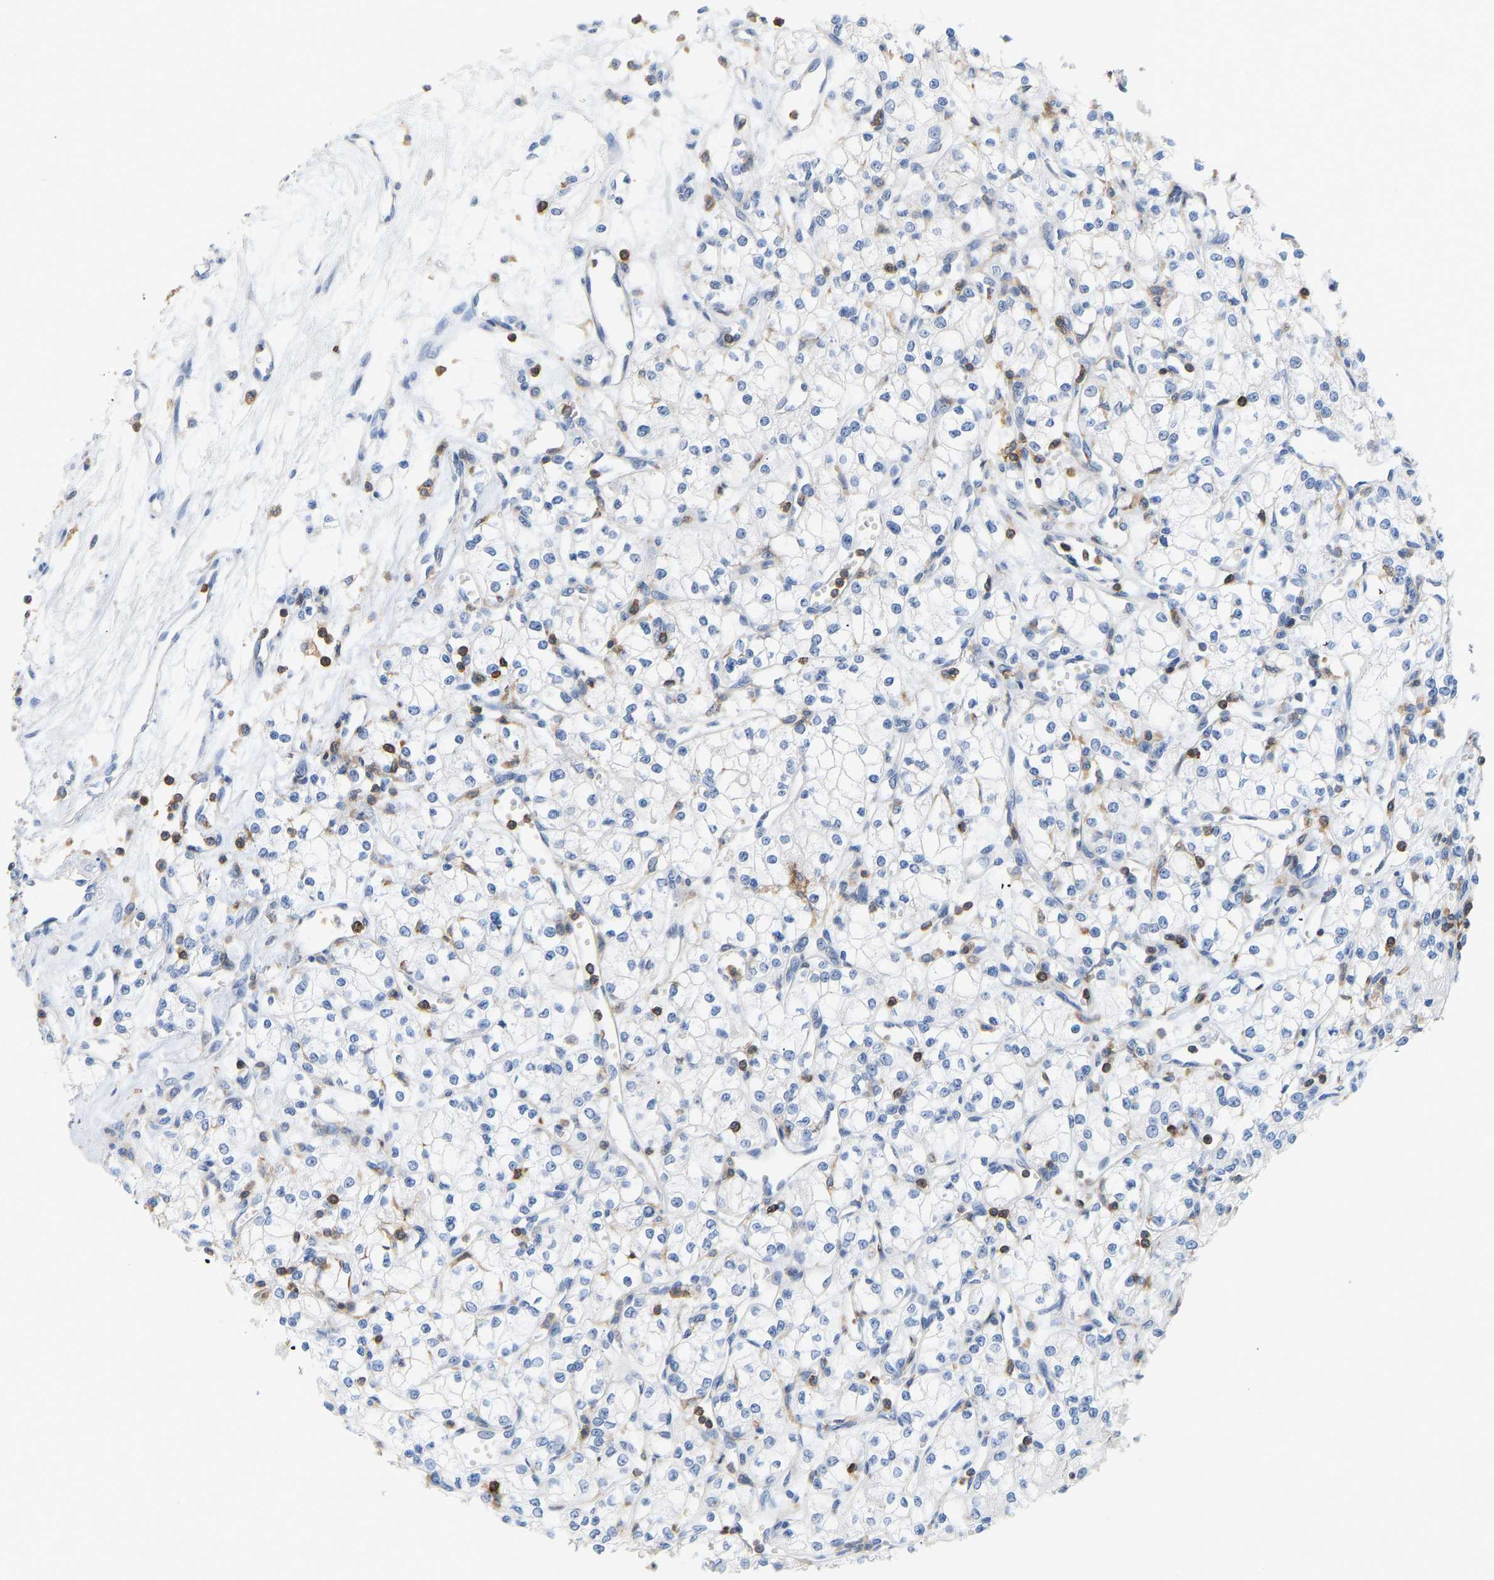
{"staining": {"intensity": "negative", "quantity": "none", "location": "none"}, "tissue": "renal cancer", "cell_type": "Tumor cells", "image_type": "cancer", "snomed": [{"axis": "morphology", "description": "Adenocarcinoma, NOS"}, {"axis": "topography", "description": "Kidney"}], "caption": "Immunohistochemical staining of renal adenocarcinoma reveals no significant staining in tumor cells.", "gene": "EVL", "patient": {"sex": "male", "age": 59}}